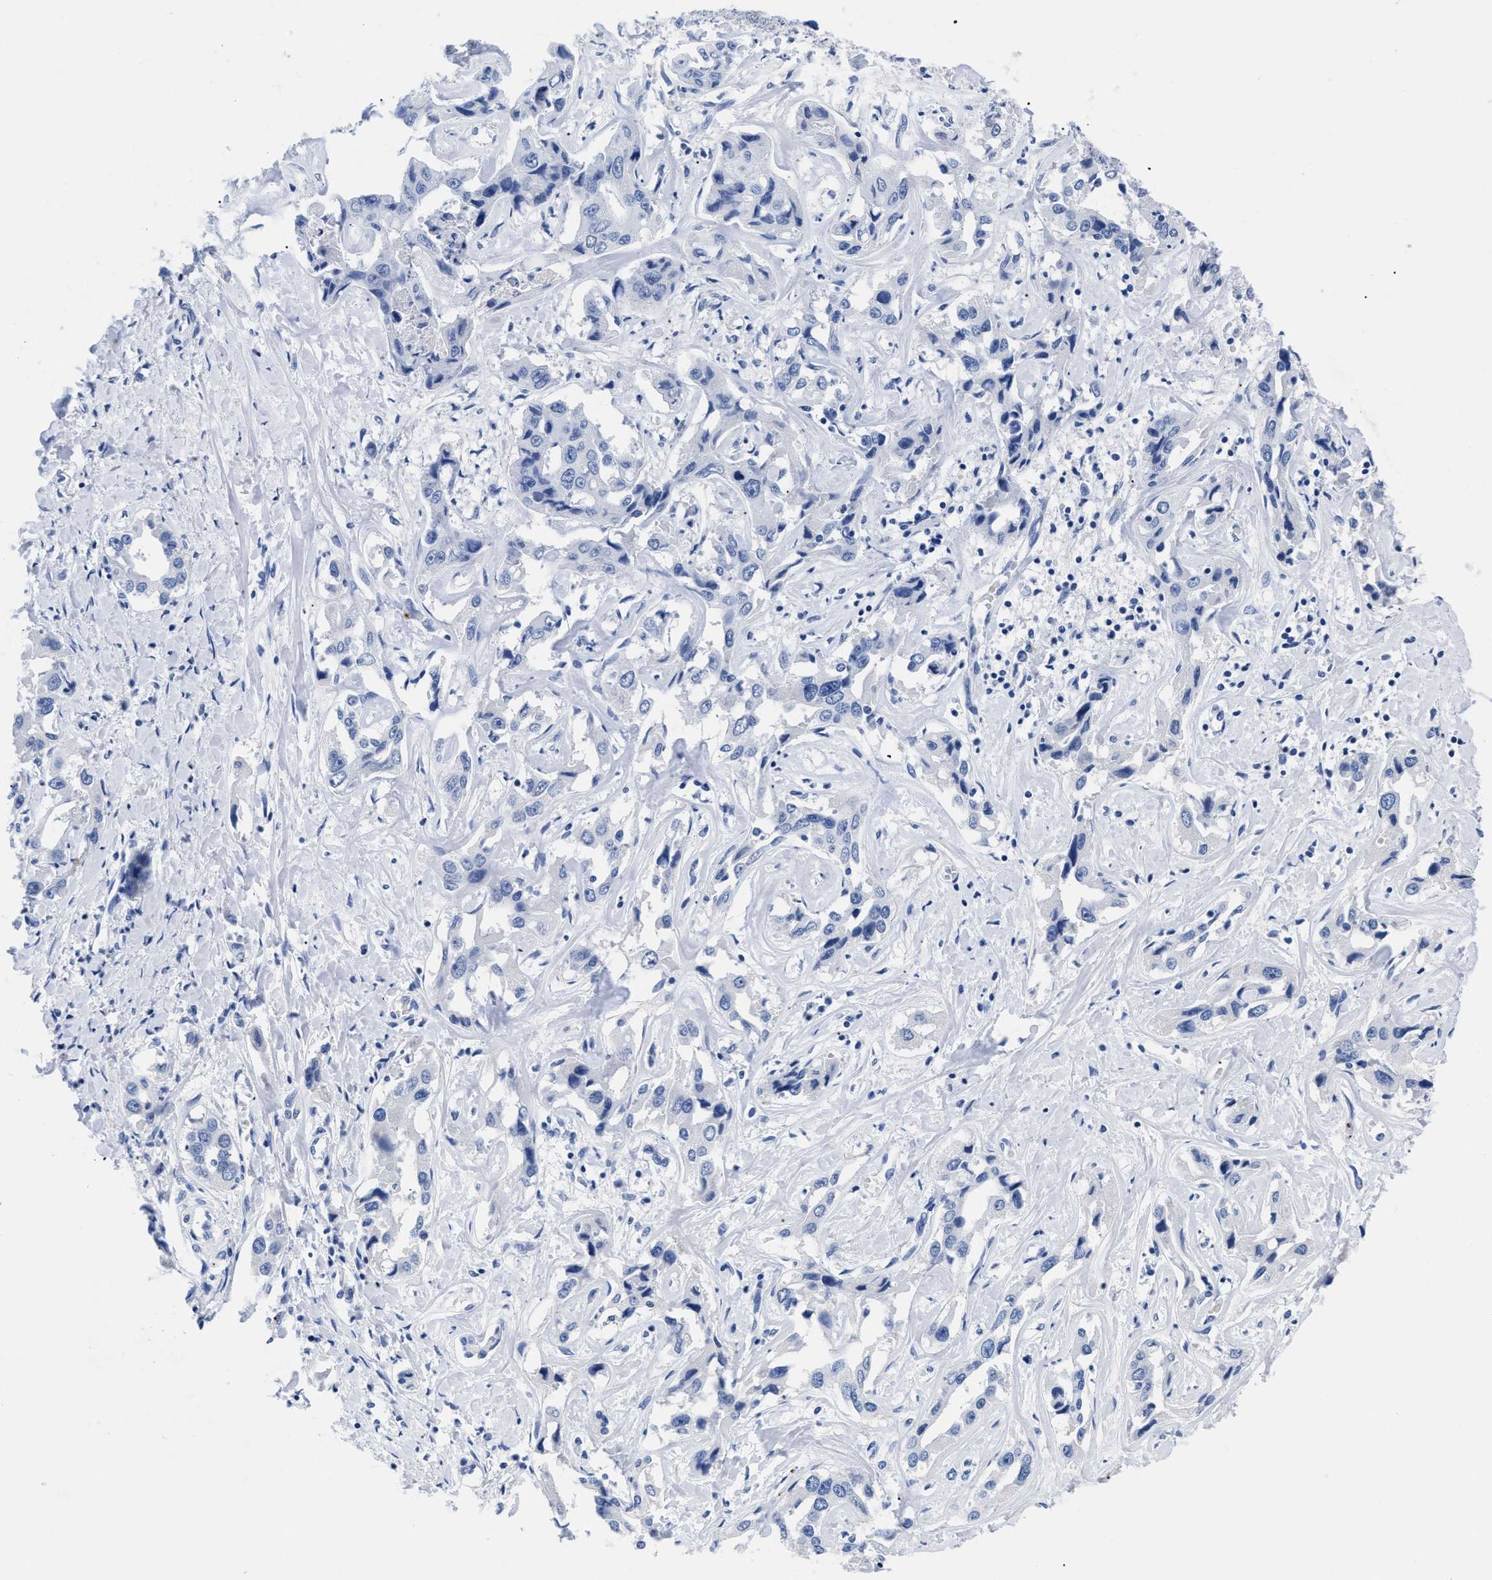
{"staining": {"intensity": "negative", "quantity": "none", "location": "none"}, "tissue": "liver cancer", "cell_type": "Tumor cells", "image_type": "cancer", "snomed": [{"axis": "morphology", "description": "Cholangiocarcinoma"}, {"axis": "topography", "description": "Liver"}], "caption": "A high-resolution histopathology image shows IHC staining of liver cancer (cholangiocarcinoma), which exhibits no significant expression in tumor cells. The staining is performed using DAB brown chromogen with nuclei counter-stained in using hematoxylin.", "gene": "TREML1", "patient": {"sex": "male", "age": 59}}